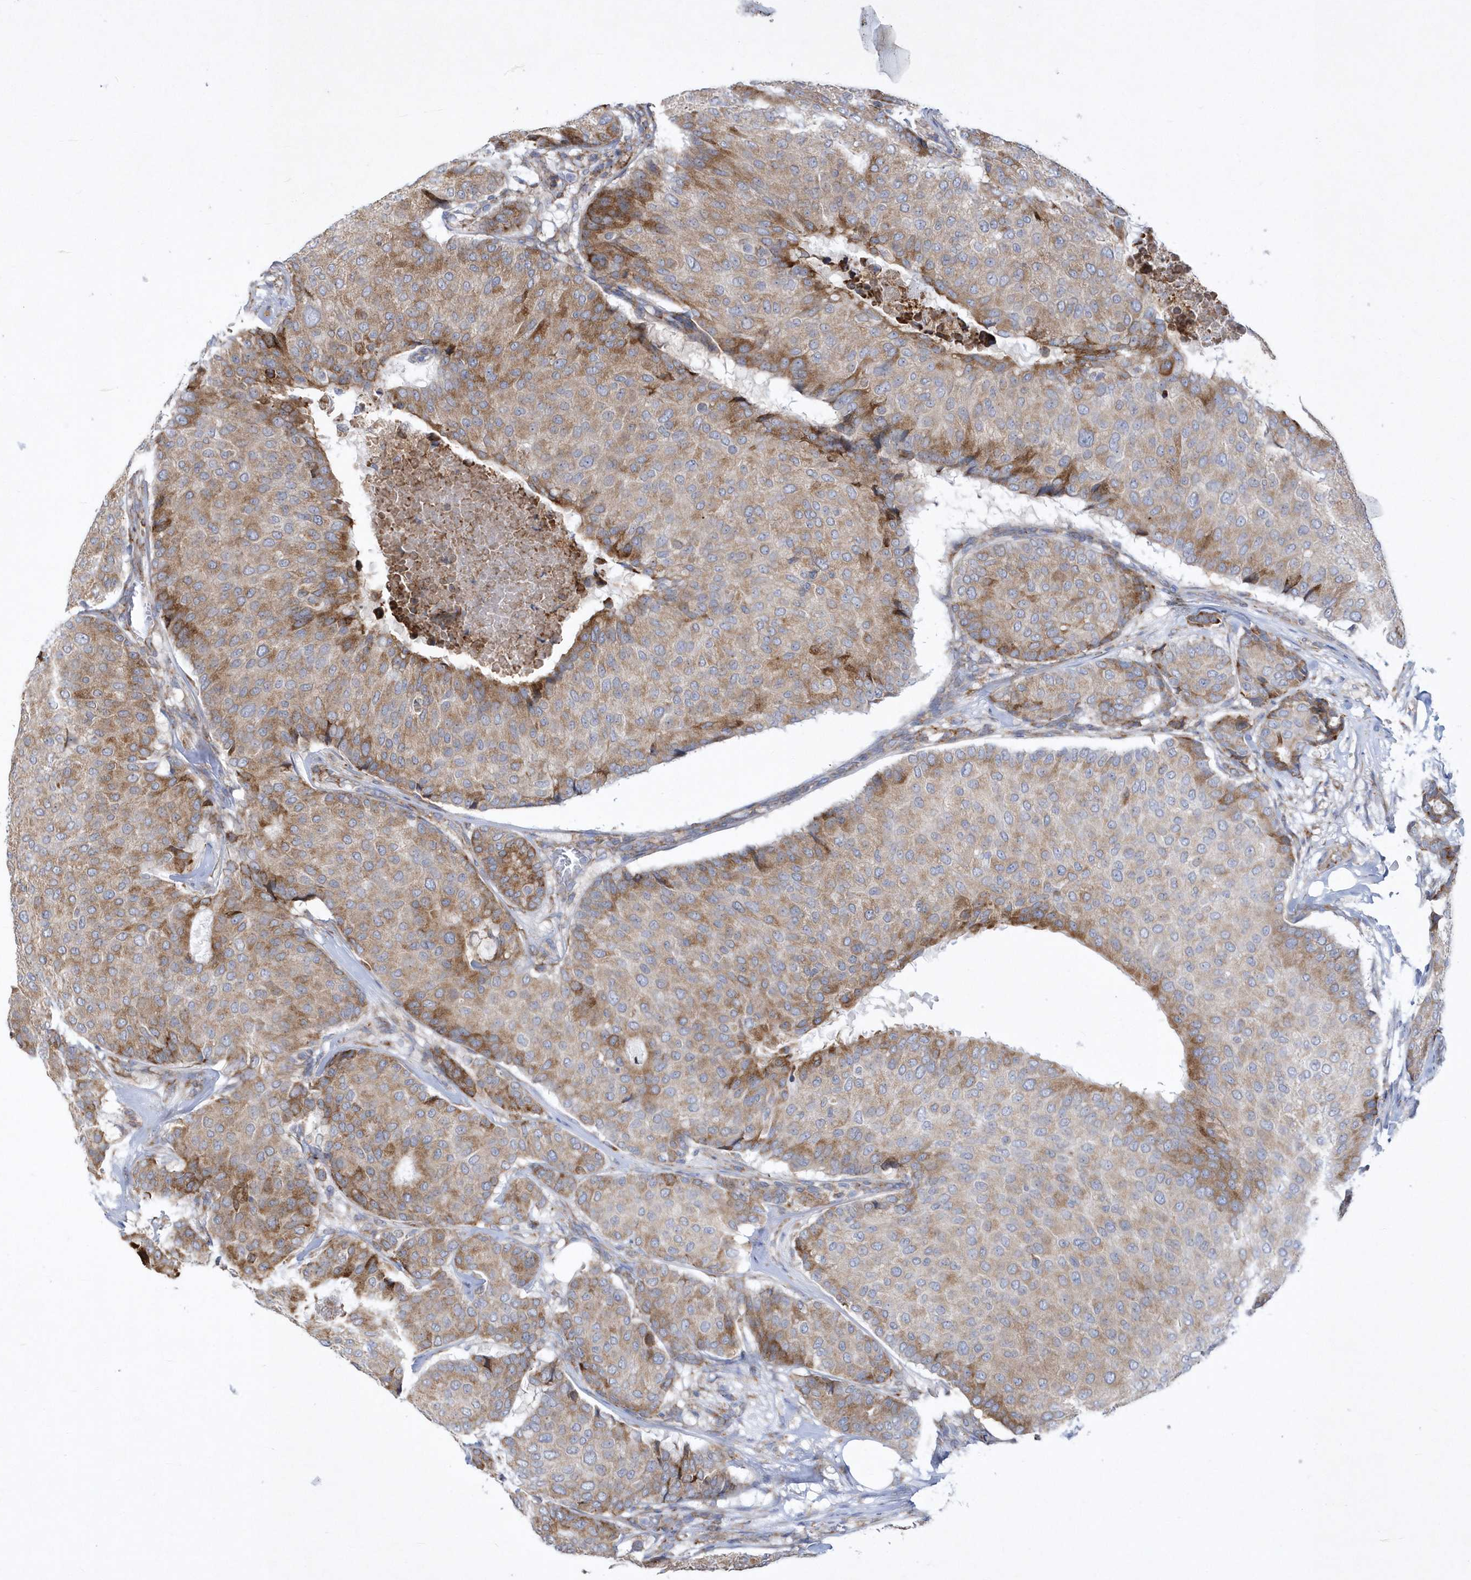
{"staining": {"intensity": "moderate", "quantity": ">75%", "location": "cytoplasmic/membranous"}, "tissue": "breast cancer", "cell_type": "Tumor cells", "image_type": "cancer", "snomed": [{"axis": "morphology", "description": "Duct carcinoma"}, {"axis": "topography", "description": "Breast"}], "caption": "Brown immunohistochemical staining in human breast cancer shows moderate cytoplasmic/membranous positivity in about >75% of tumor cells.", "gene": "MED31", "patient": {"sex": "female", "age": 75}}